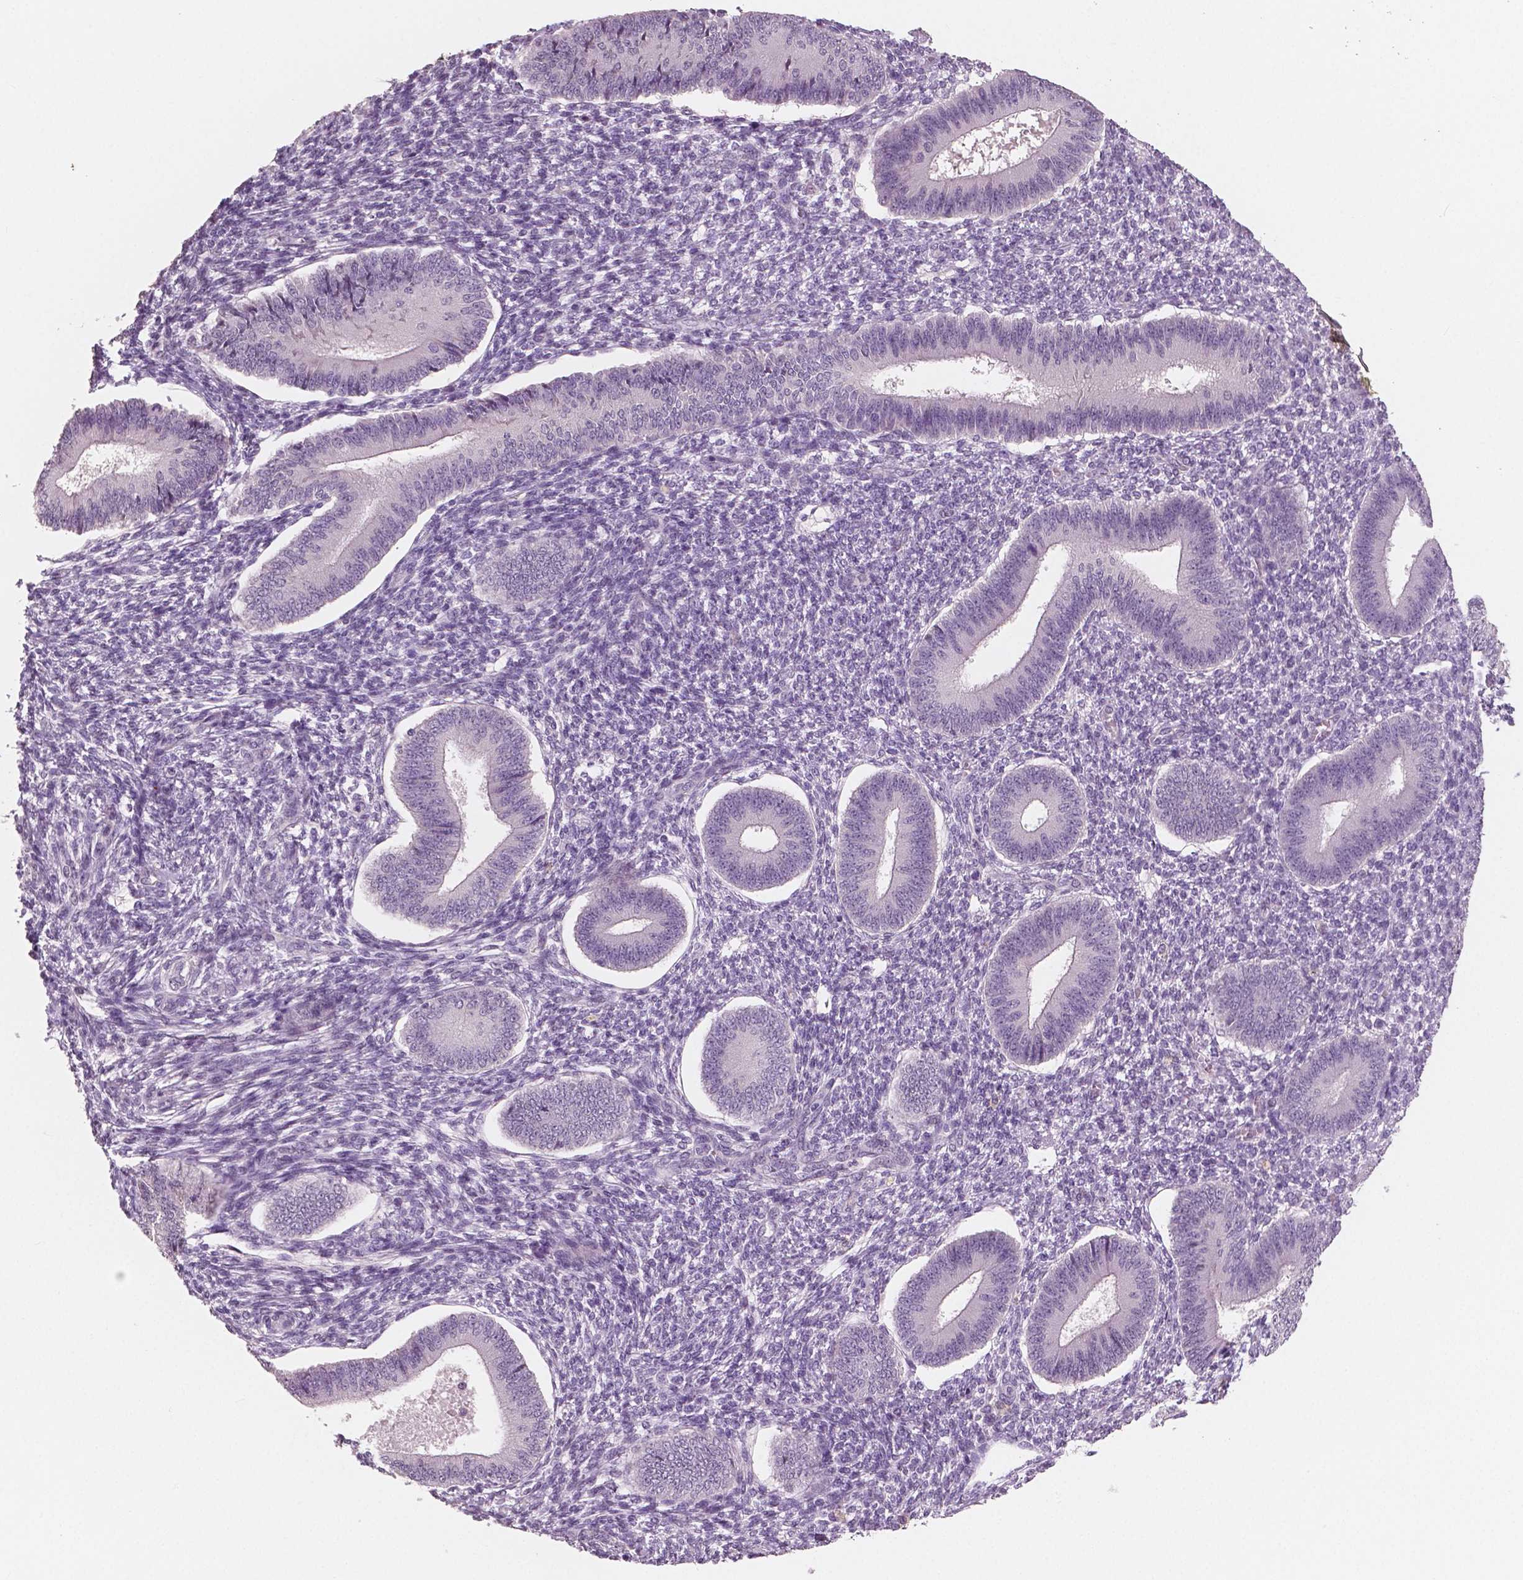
{"staining": {"intensity": "negative", "quantity": "none", "location": "none"}, "tissue": "endometrium", "cell_type": "Cells in endometrial stroma", "image_type": "normal", "snomed": [{"axis": "morphology", "description": "Normal tissue, NOS"}, {"axis": "topography", "description": "Endometrium"}], "caption": "High power microscopy micrograph of an IHC photomicrograph of benign endometrium, revealing no significant staining in cells in endometrial stroma.", "gene": "KIT", "patient": {"sex": "female", "age": 42}}